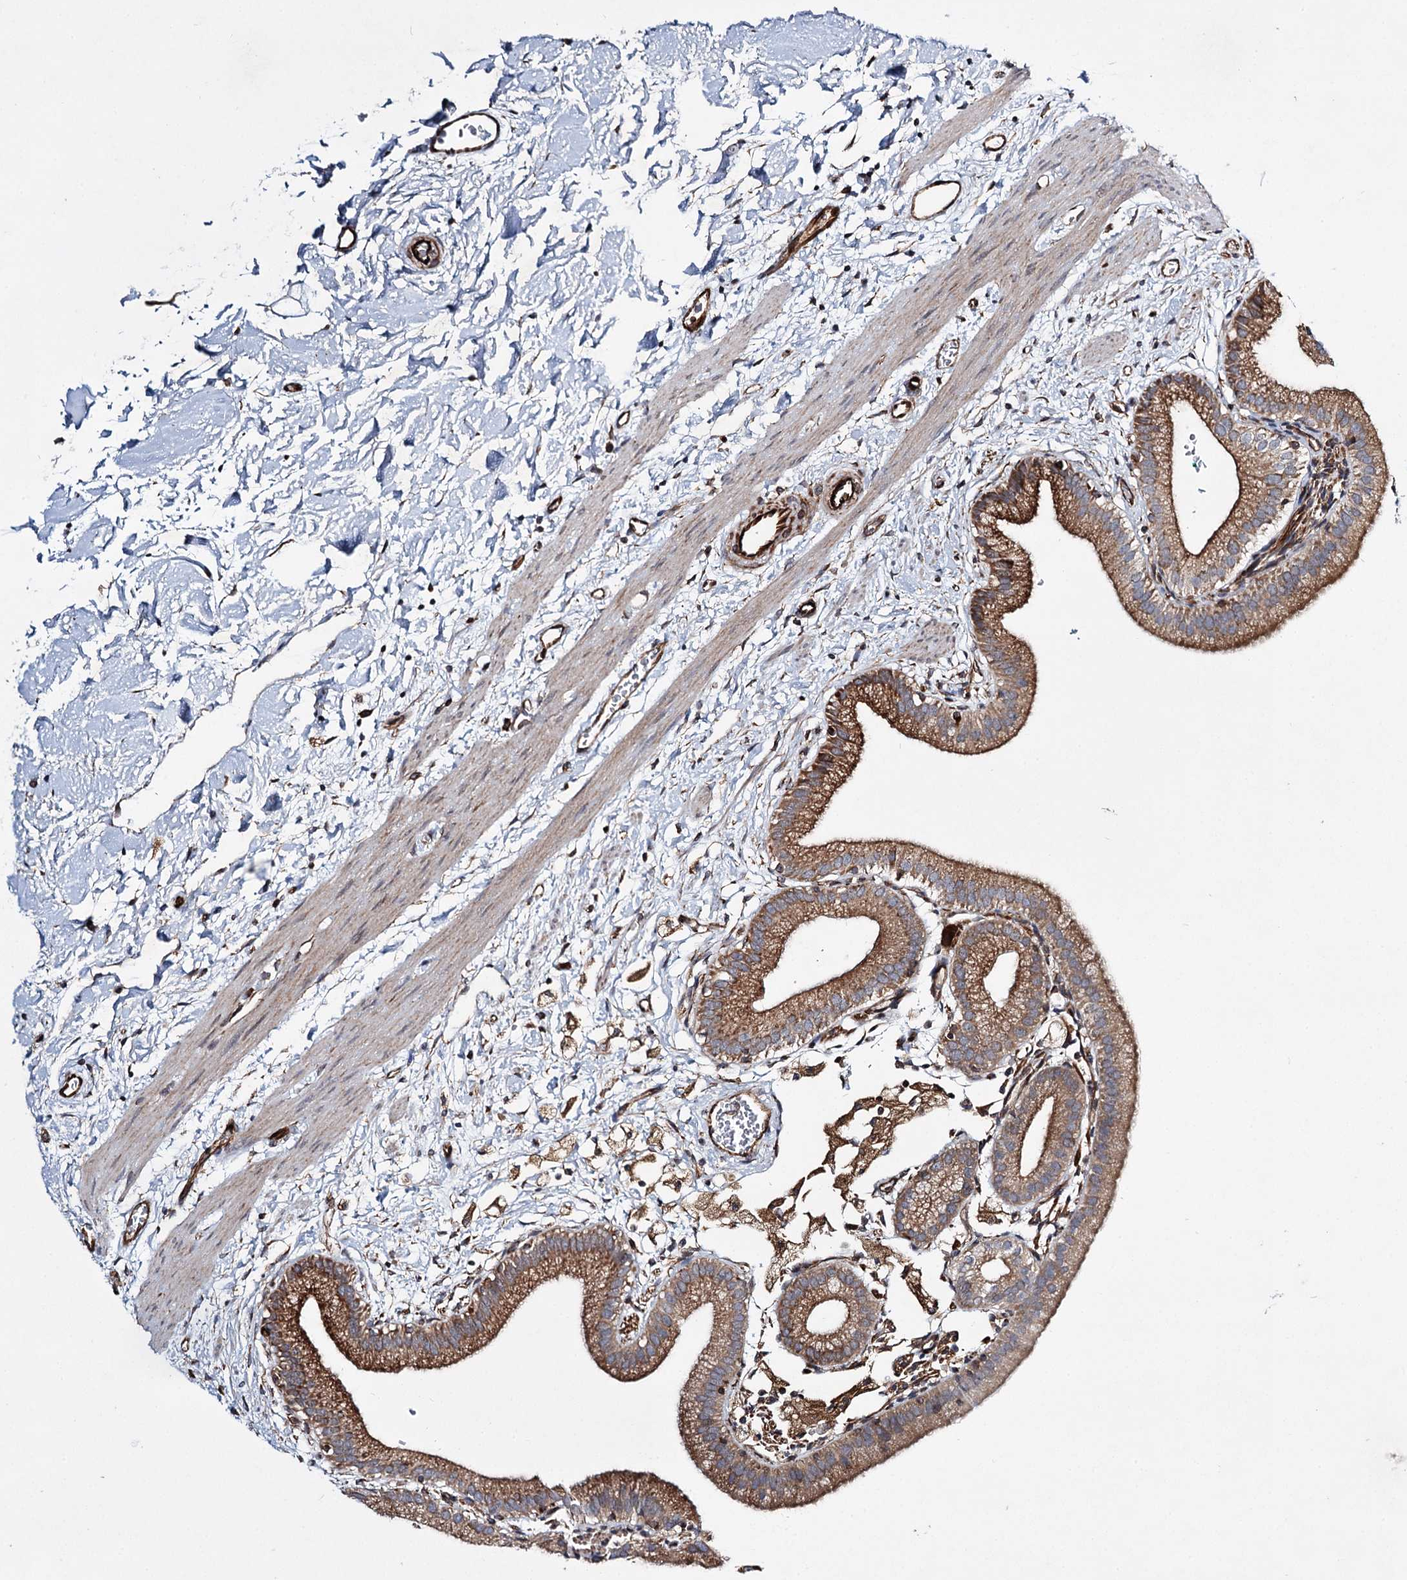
{"staining": {"intensity": "strong", "quantity": ">75%", "location": "cytoplasmic/membranous"}, "tissue": "gallbladder", "cell_type": "Glandular cells", "image_type": "normal", "snomed": [{"axis": "morphology", "description": "Normal tissue, NOS"}, {"axis": "topography", "description": "Gallbladder"}], "caption": "Immunohistochemistry staining of benign gallbladder, which shows high levels of strong cytoplasmic/membranous expression in about >75% of glandular cells indicating strong cytoplasmic/membranous protein expression. The staining was performed using DAB (3,3'-diaminobenzidine) (brown) for protein detection and nuclei were counterstained in hematoxylin (blue).", "gene": "DPEP2", "patient": {"sex": "male", "age": 55}}